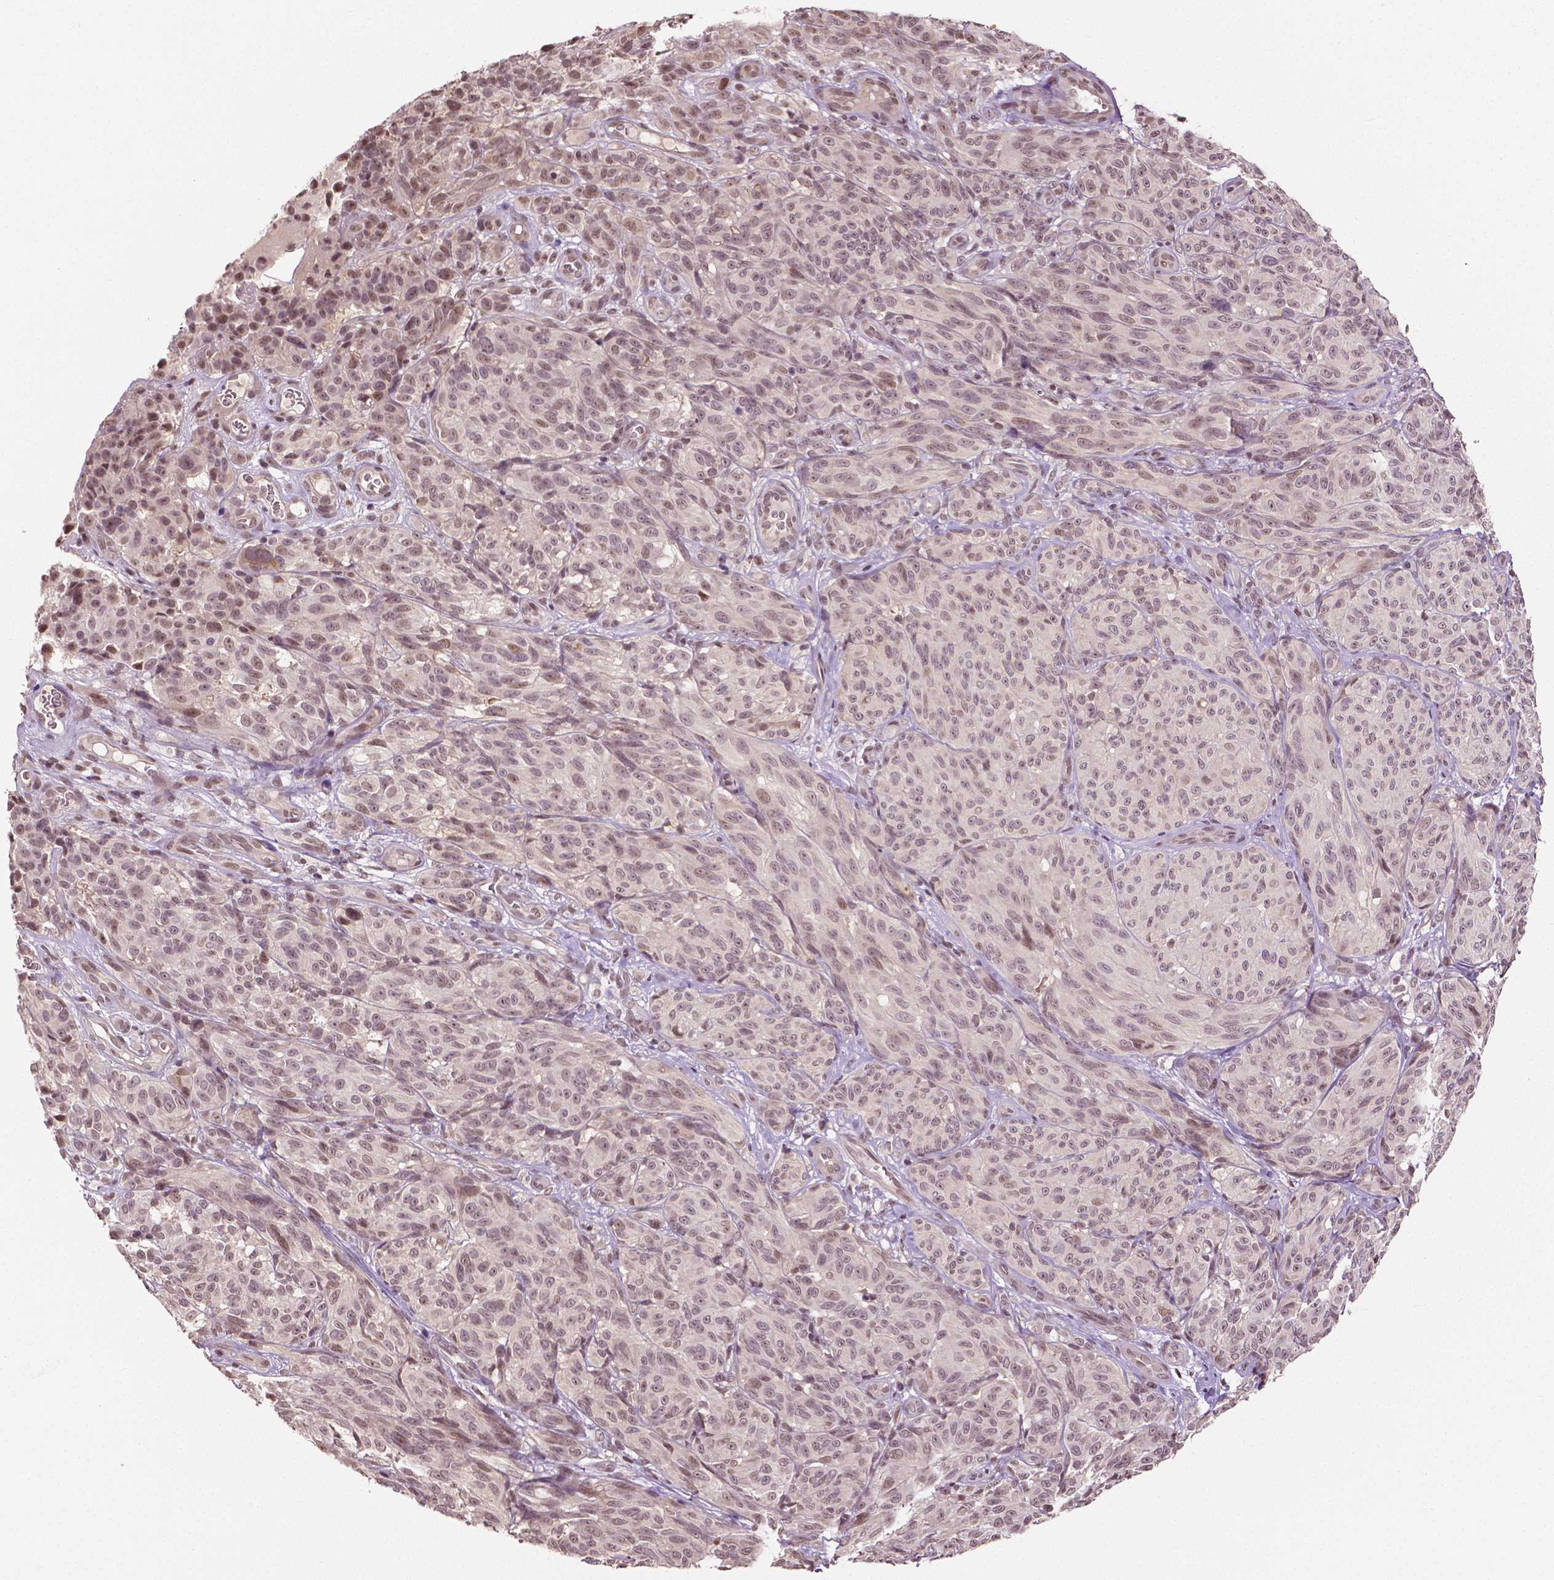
{"staining": {"intensity": "moderate", "quantity": ">75%", "location": "nuclear"}, "tissue": "melanoma", "cell_type": "Tumor cells", "image_type": "cancer", "snomed": [{"axis": "morphology", "description": "Malignant melanoma, NOS"}, {"axis": "topography", "description": "Skin"}], "caption": "Malignant melanoma was stained to show a protein in brown. There is medium levels of moderate nuclear expression in about >75% of tumor cells. (DAB IHC, brown staining for protein, blue staining for nuclei).", "gene": "DEK", "patient": {"sex": "female", "age": 85}}